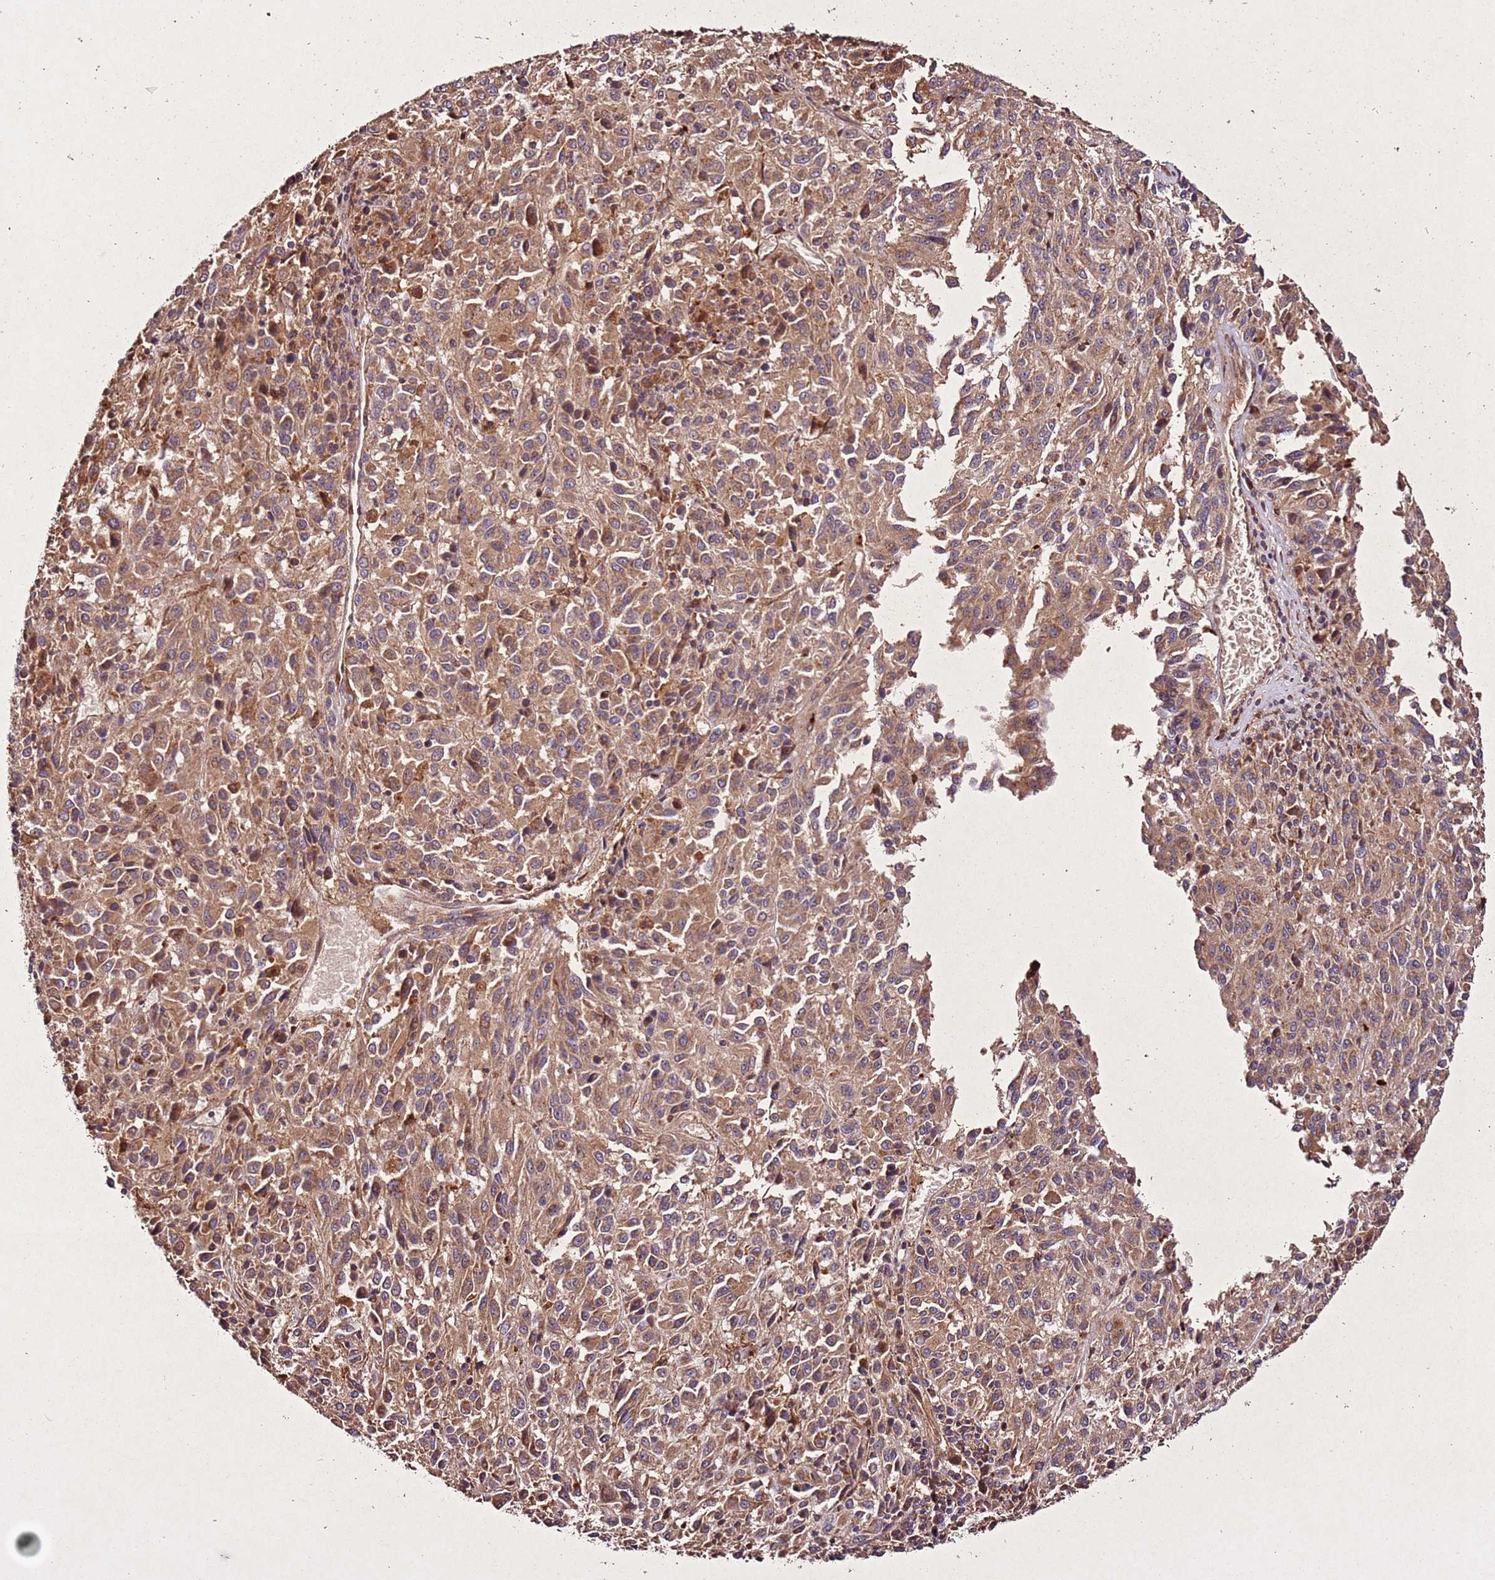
{"staining": {"intensity": "moderate", "quantity": ">75%", "location": "cytoplasmic/membranous"}, "tissue": "melanoma", "cell_type": "Tumor cells", "image_type": "cancer", "snomed": [{"axis": "morphology", "description": "Malignant melanoma, Metastatic site"}, {"axis": "topography", "description": "Lung"}], "caption": "Immunohistochemical staining of malignant melanoma (metastatic site) reveals moderate cytoplasmic/membranous protein expression in approximately >75% of tumor cells.", "gene": "PTMA", "patient": {"sex": "male", "age": 64}}